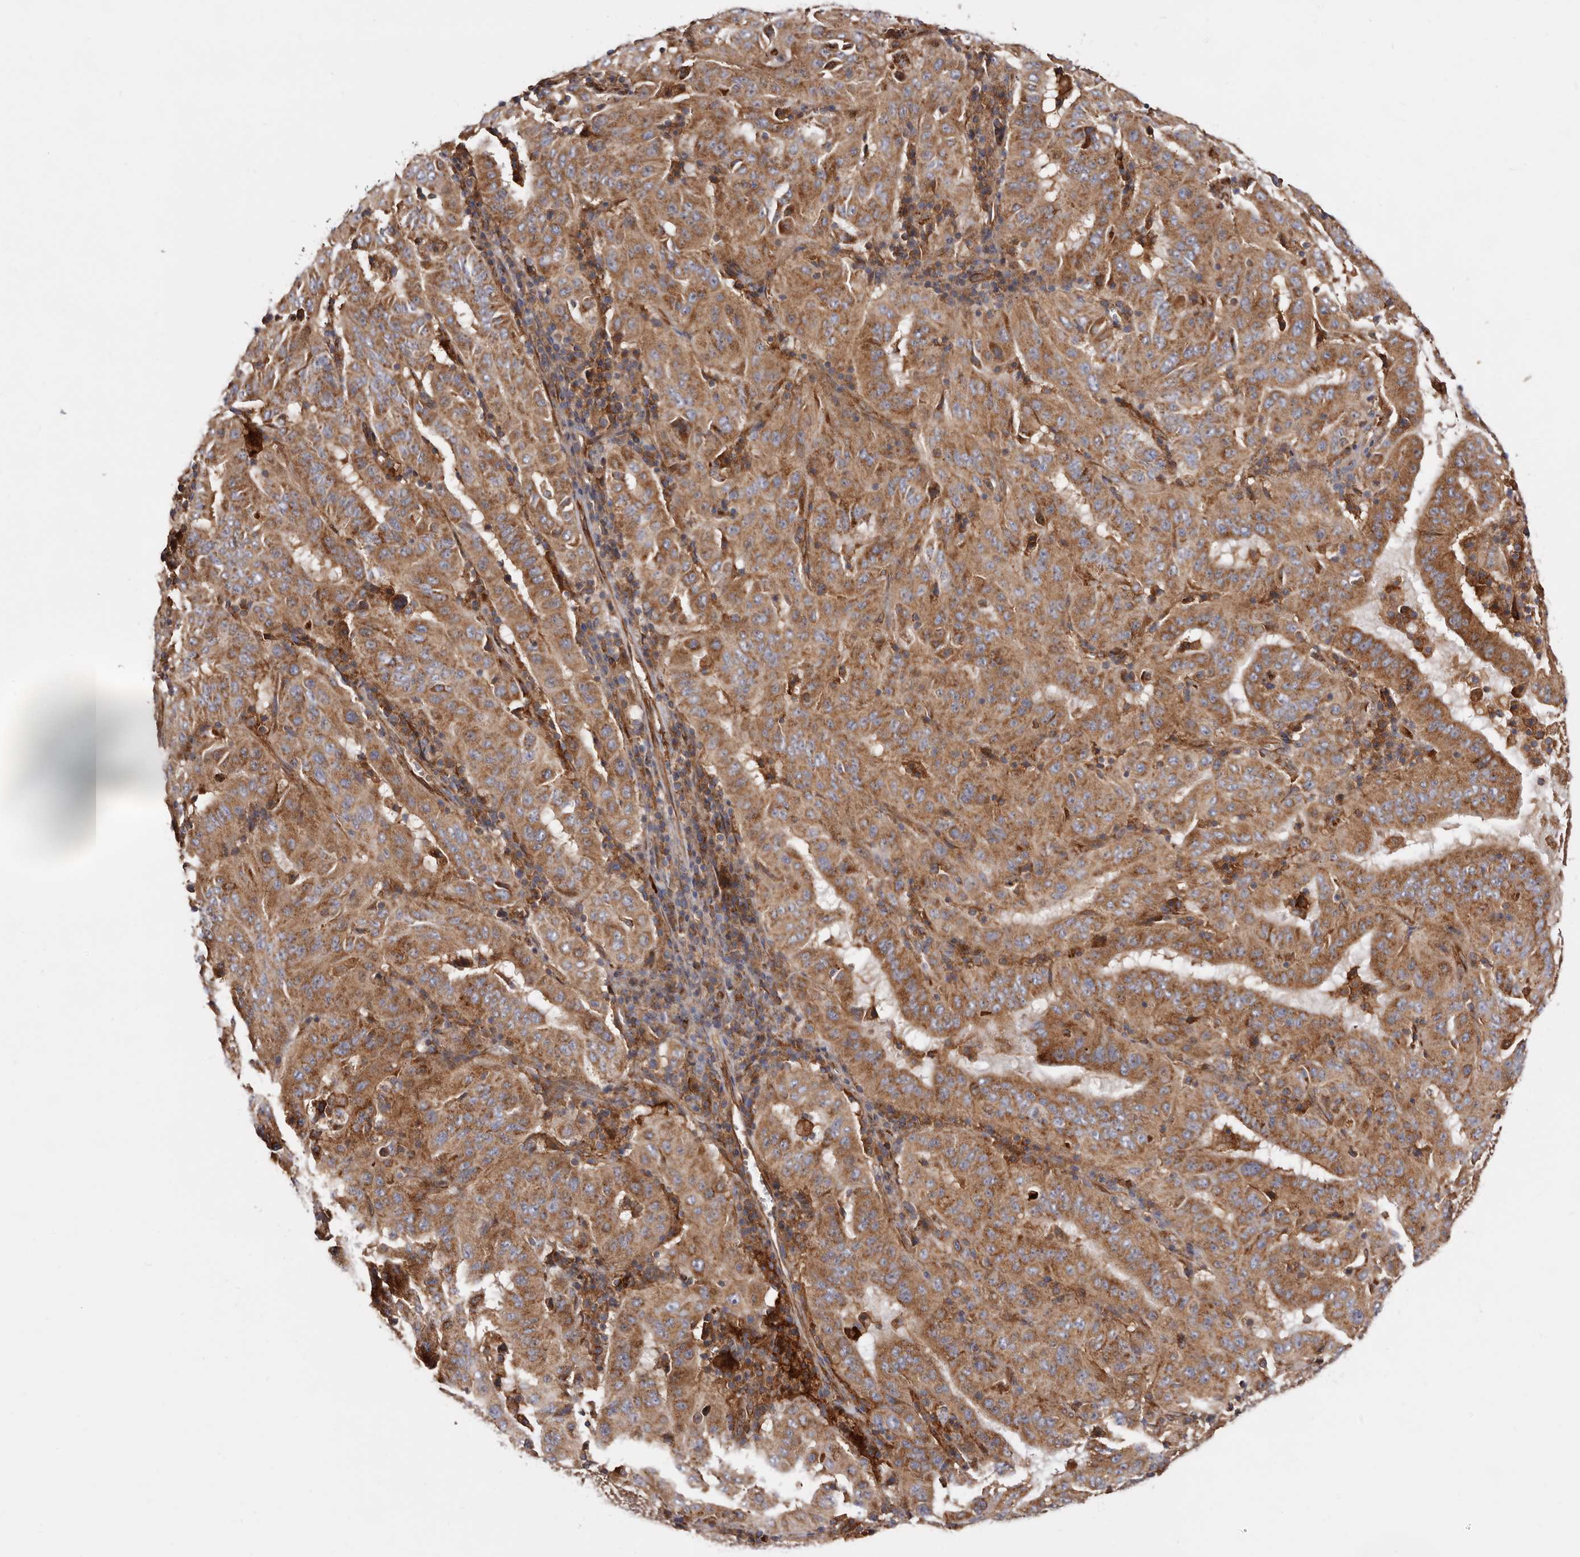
{"staining": {"intensity": "moderate", "quantity": ">75%", "location": "cytoplasmic/membranous"}, "tissue": "pancreatic cancer", "cell_type": "Tumor cells", "image_type": "cancer", "snomed": [{"axis": "morphology", "description": "Adenocarcinoma, NOS"}, {"axis": "topography", "description": "Pancreas"}], "caption": "Immunohistochemistry (IHC) of pancreatic cancer exhibits medium levels of moderate cytoplasmic/membranous positivity in approximately >75% of tumor cells. (DAB (3,3'-diaminobenzidine) IHC, brown staining for protein, blue staining for nuclei).", "gene": "COQ8B", "patient": {"sex": "male", "age": 63}}